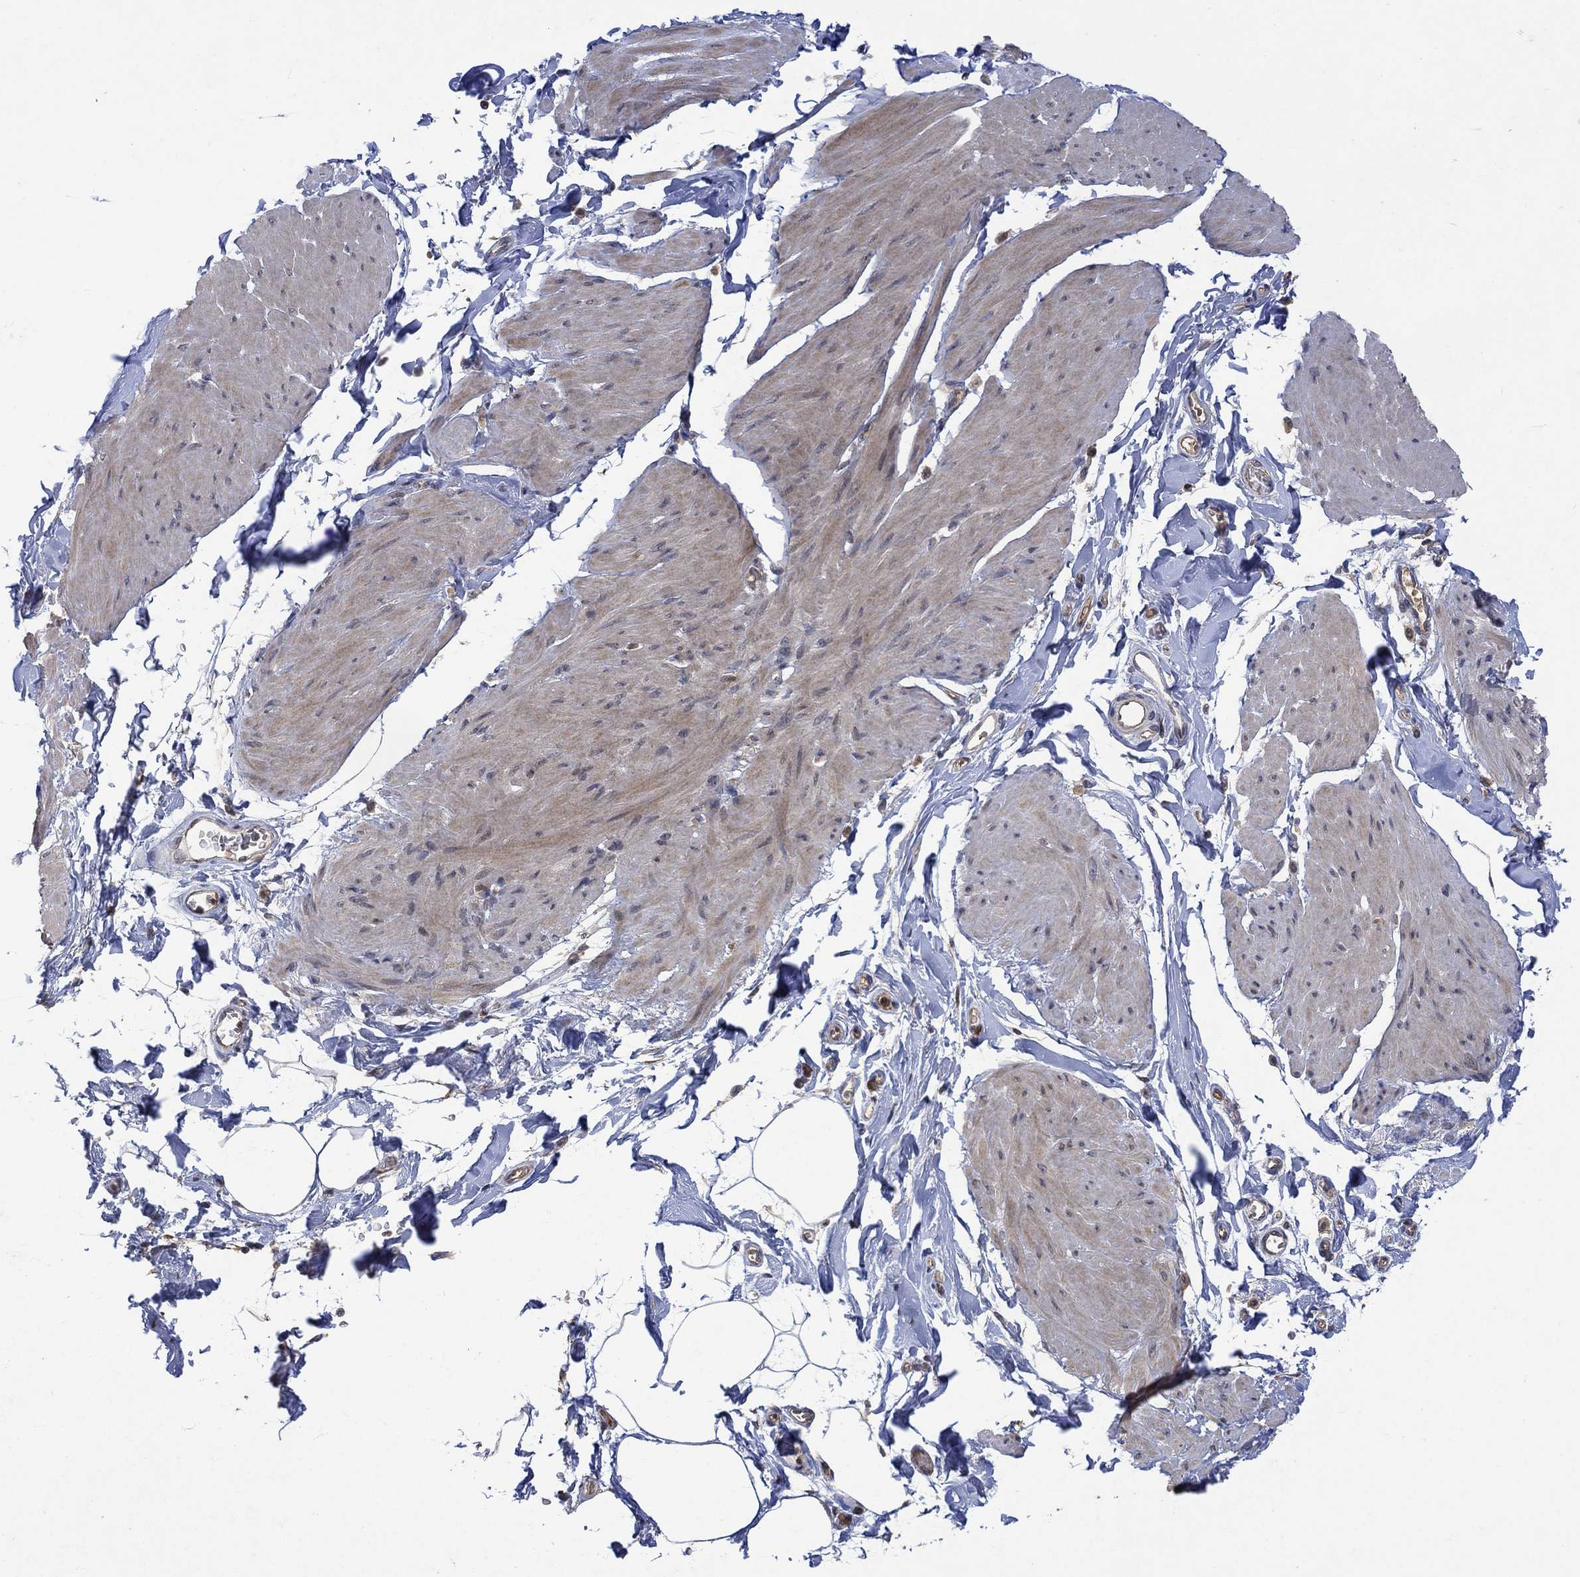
{"staining": {"intensity": "weak", "quantity": "25%-75%", "location": "cytoplasmic/membranous"}, "tissue": "smooth muscle", "cell_type": "Smooth muscle cells", "image_type": "normal", "snomed": [{"axis": "morphology", "description": "Normal tissue, NOS"}, {"axis": "topography", "description": "Adipose tissue"}, {"axis": "topography", "description": "Smooth muscle"}, {"axis": "topography", "description": "Peripheral nerve tissue"}], "caption": "Brown immunohistochemical staining in benign smooth muscle demonstrates weak cytoplasmic/membranous positivity in about 25%-75% of smooth muscle cells. Using DAB (3,3'-diaminobenzidine) (brown) and hematoxylin (blue) stains, captured at high magnification using brightfield microscopy.", "gene": "GRIN2D", "patient": {"sex": "male", "age": 83}}